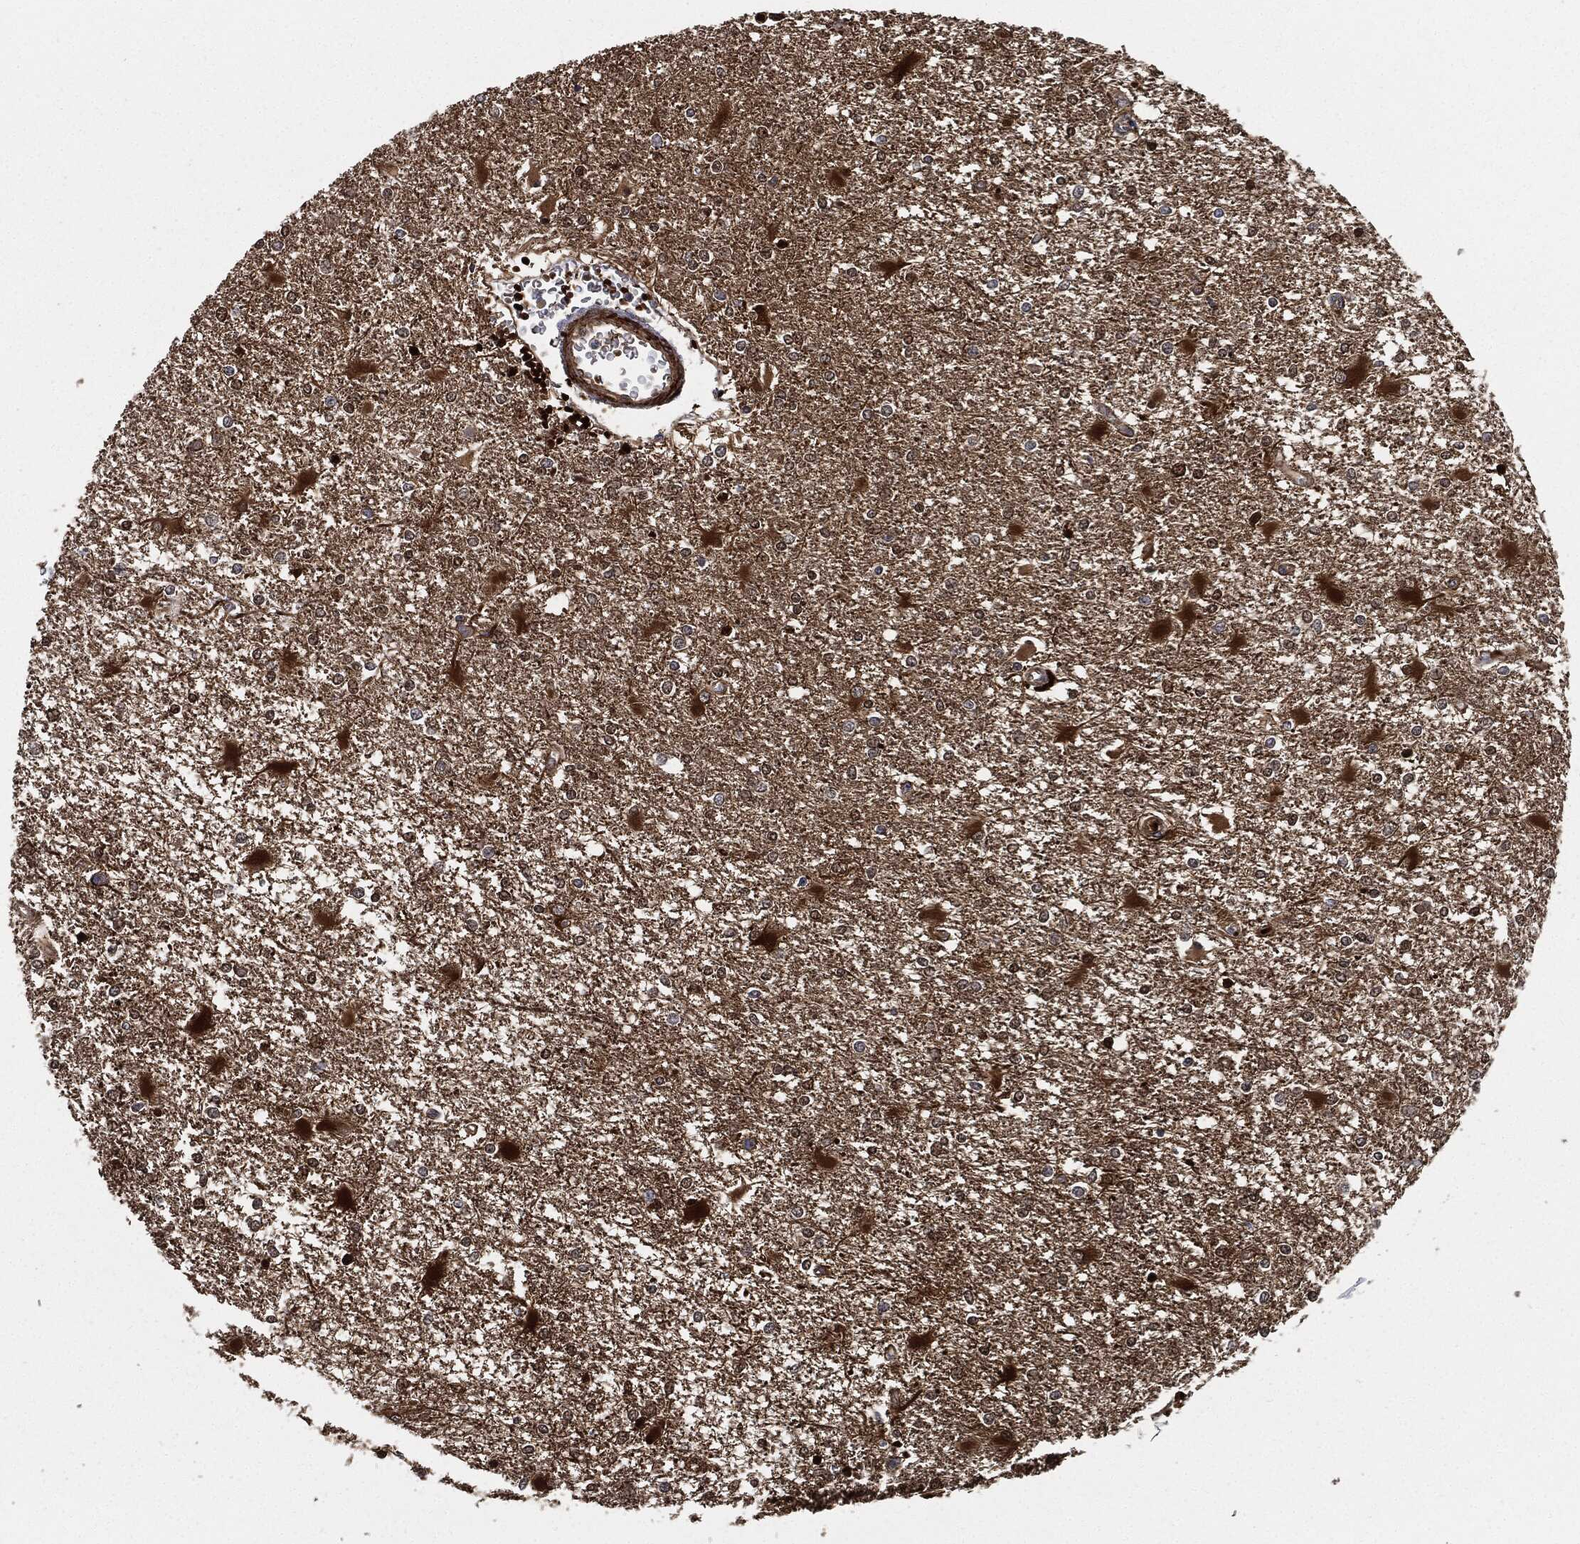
{"staining": {"intensity": "strong", "quantity": "25%-75%", "location": "cytoplasmic/membranous"}, "tissue": "glioma", "cell_type": "Tumor cells", "image_type": "cancer", "snomed": [{"axis": "morphology", "description": "Glioma, malignant, High grade"}, {"axis": "topography", "description": "Cerebral cortex"}], "caption": "Human malignant glioma (high-grade) stained for a protein (brown) demonstrates strong cytoplasmic/membranous positive staining in about 25%-75% of tumor cells.", "gene": "PRDX2", "patient": {"sex": "male", "age": 79}}